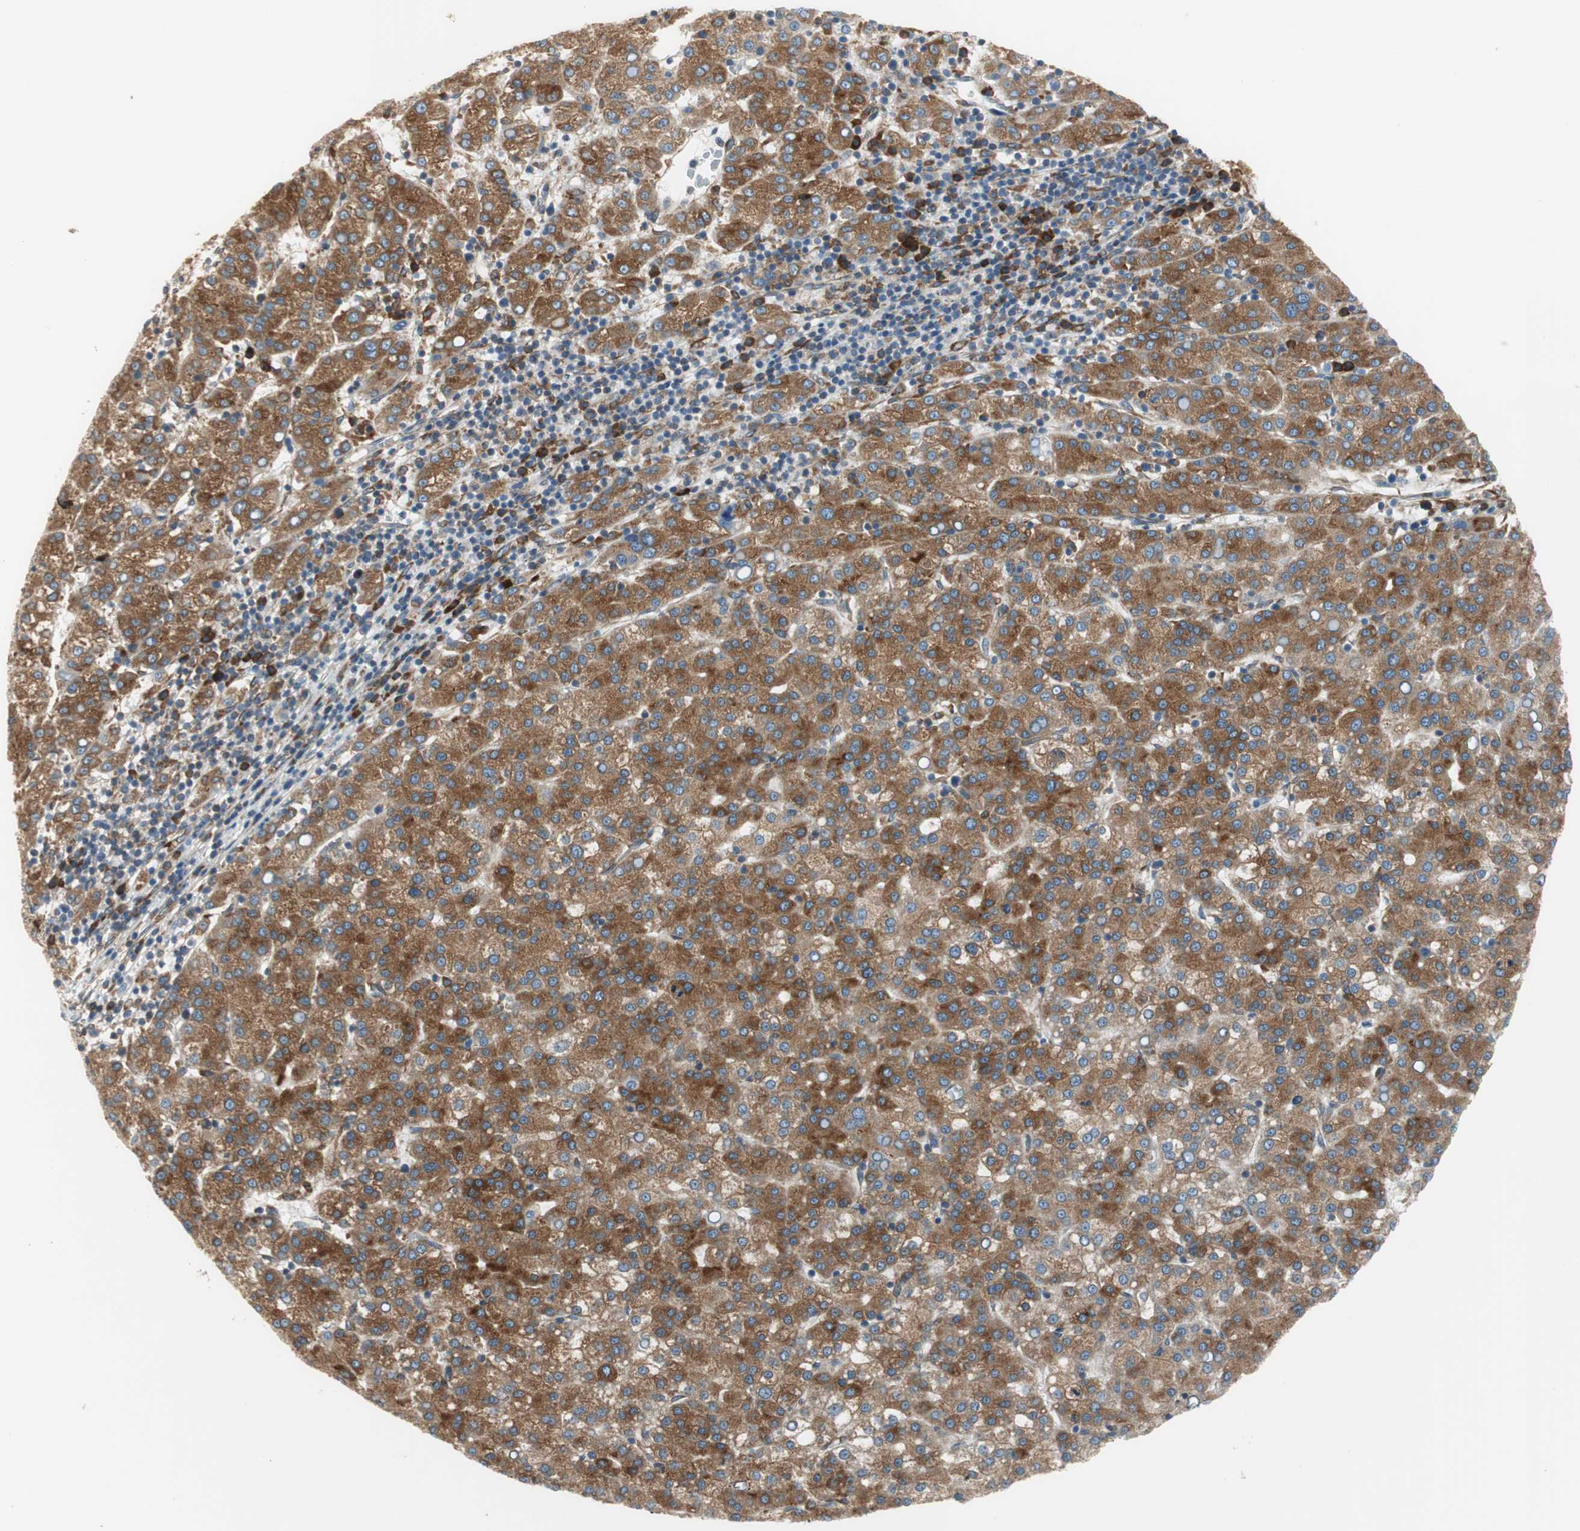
{"staining": {"intensity": "moderate", "quantity": ">75%", "location": "cytoplasmic/membranous"}, "tissue": "liver cancer", "cell_type": "Tumor cells", "image_type": "cancer", "snomed": [{"axis": "morphology", "description": "Carcinoma, Hepatocellular, NOS"}, {"axis": "topography", "description": "Liver"}], "caption": "The micrograph demonstrates immunohistochemical staining of liver cancer (hepatocellular carcinoma). There is moderate cytoplasmic/membranous positivity is identified in about >75% of tumor cells.", "gene": "CLCC1", "patient": {"sex": "female", "age": 58}}